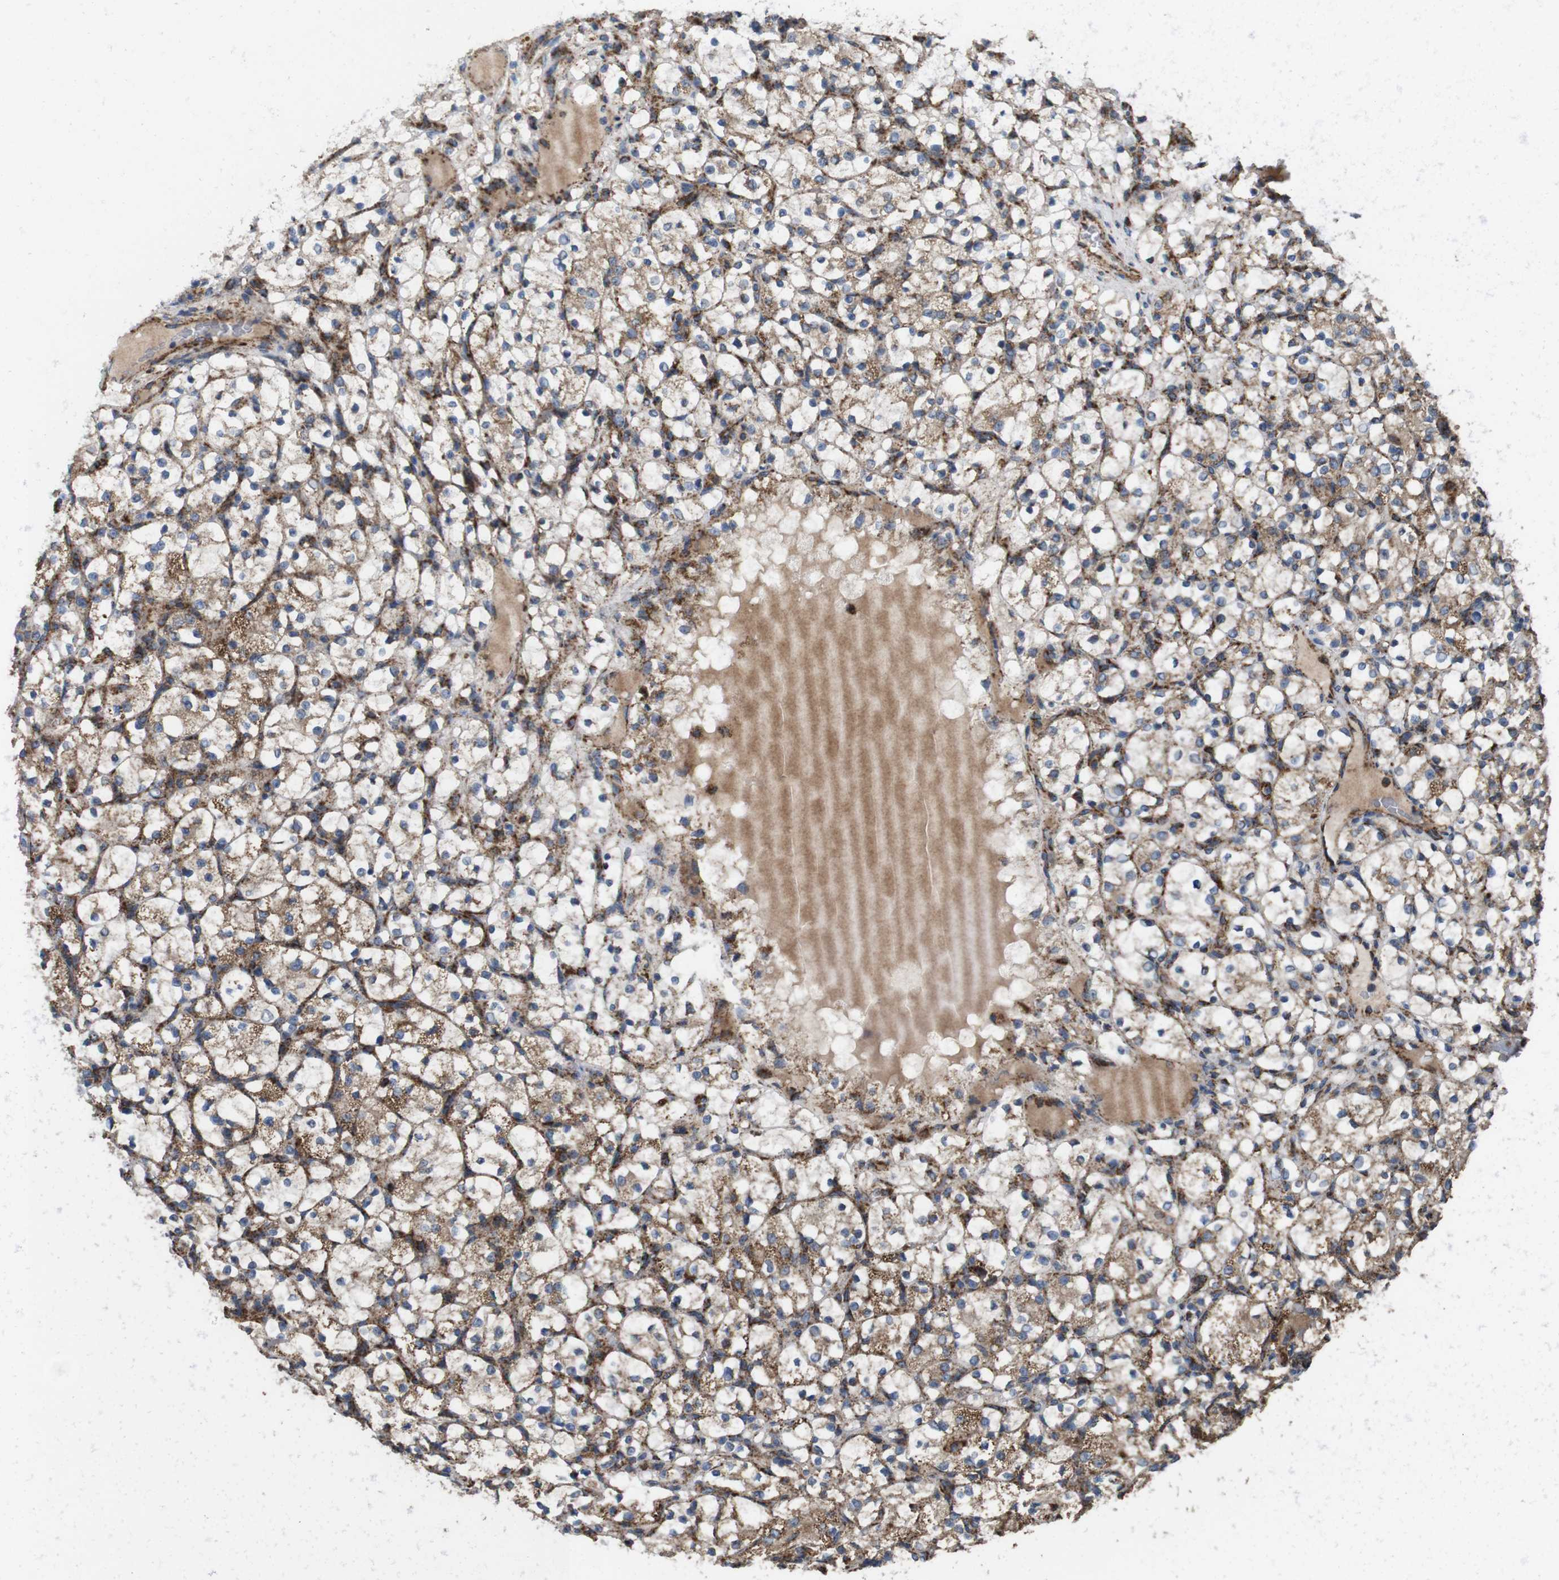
{"staining": {"intensity": "weak", "quantity": "25%-75%", "location": "cytoplasmic/membranous"}, "tissue": "renal cancer", "cell_type": "Tumor cells", "image_type": "cancer", "snomed": [{"axis": "morphology", "description": "Adenocarcinoma, NOS"}, {"axis": "topography", "description": "Kidney"}], "caption": "Weak cytoplasmic/membranous staining for a protein is identified in approximately 25%-75% of tumor cells of renal cancer (adenocarcinoma) using immunohistochemistry (IHC).", "gene": "HK1", "patient": {"sex": "female", "age": 69}}